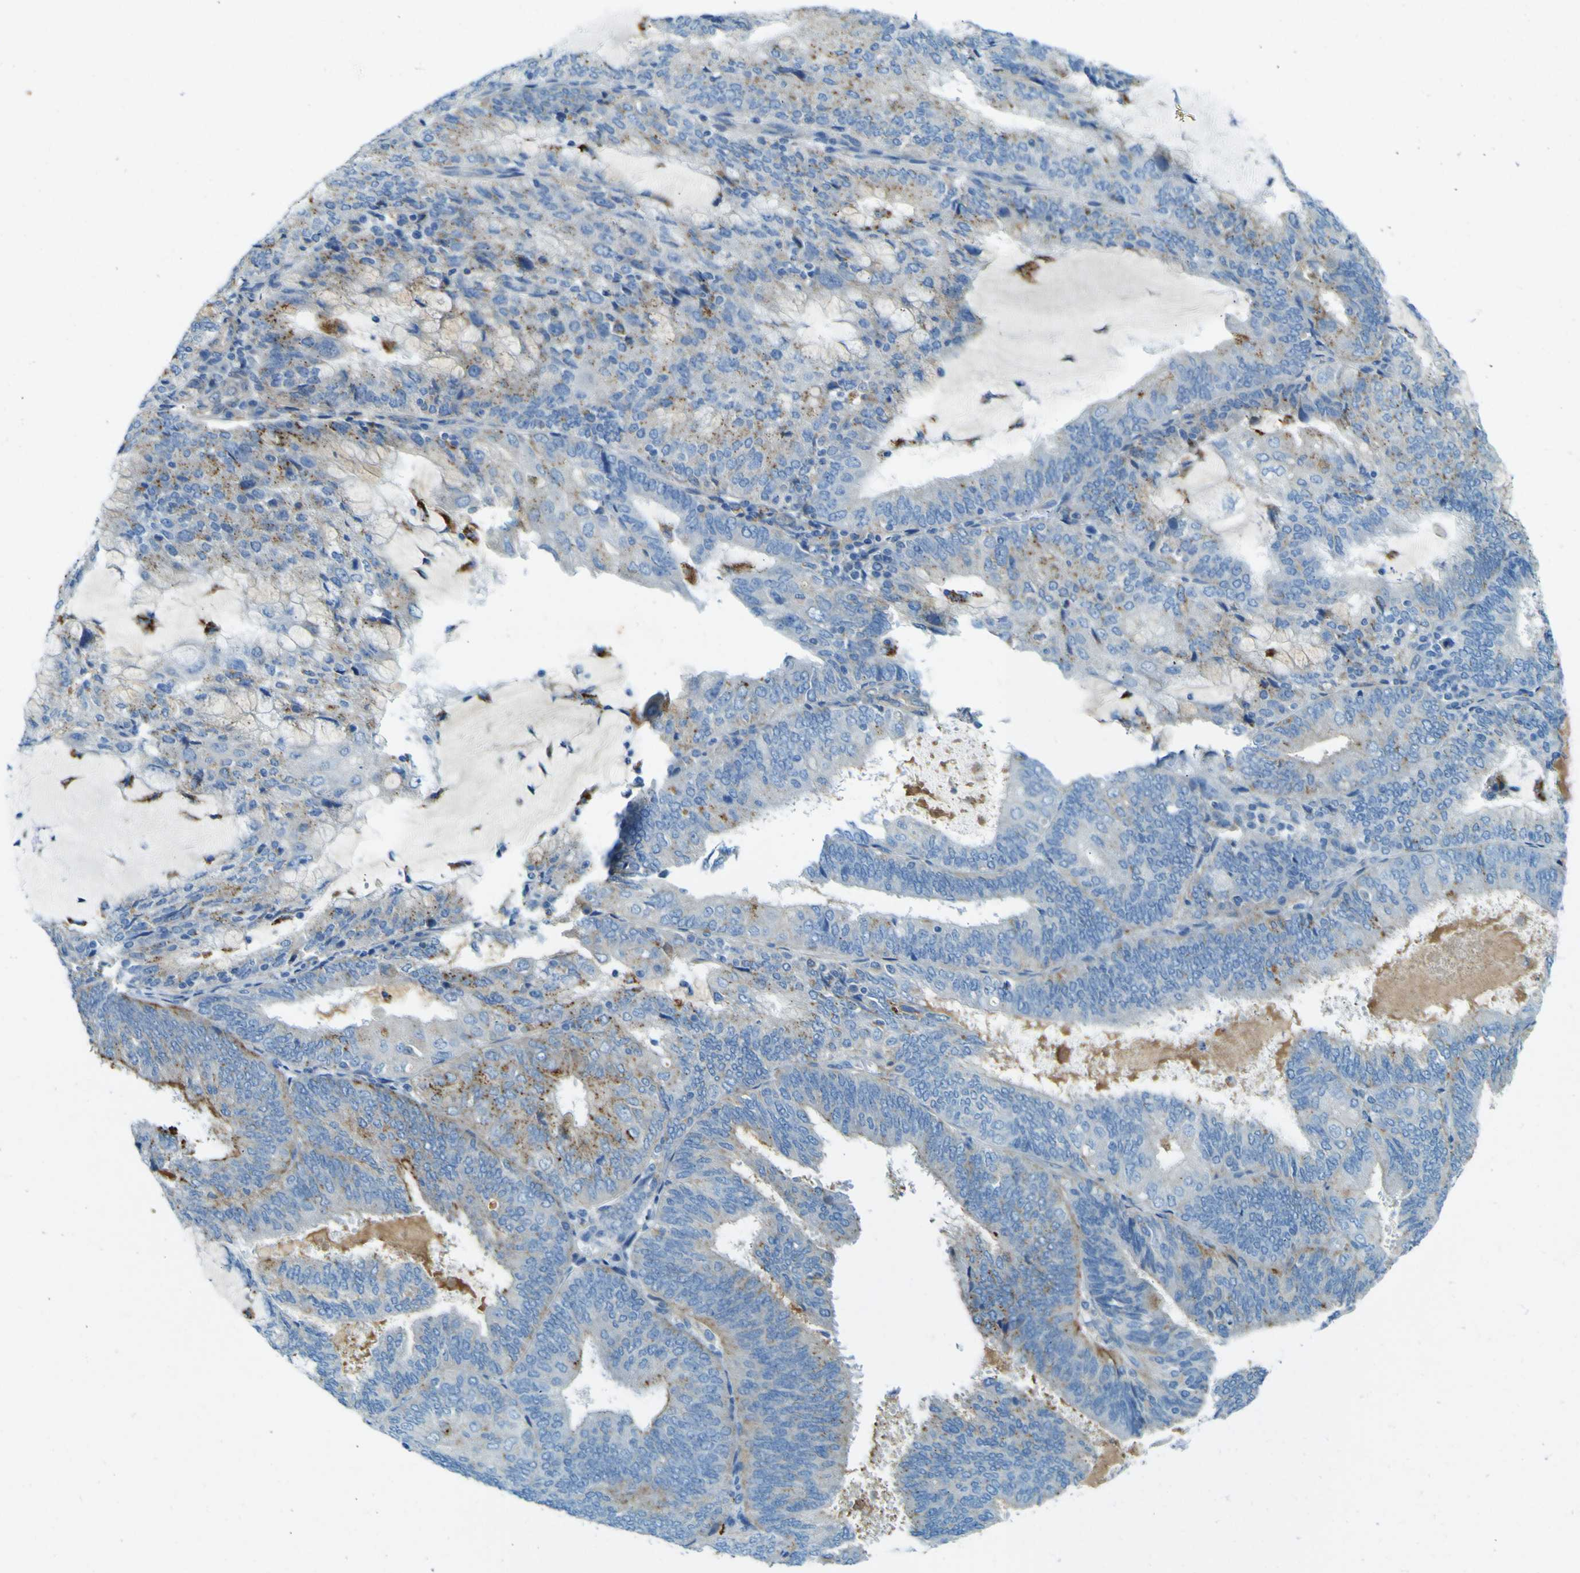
{"staining": {"intensity": "weak", "quantity": "<25%", "location": "cytoplasmic/membranous"}, "tissue": "endometrial cancer", "cell_type": "Tumor cells", "image_type": "cancer", "snomed": [{"axis": "morphology", "description": "Adenocarcinoma, NOS"}, {"axis": "topography", "description": "Endometrium"}], "caption": "This is a image of immunohistochemistry staining of endometrial cancer (adenocarcinoma), which shows no staining in tumor cells. (DAB (3,3'-diaminobenzidine) IHC, high magnification).", "gene": "PDE9A", "patient": {"sex": "female", "age": 81}}